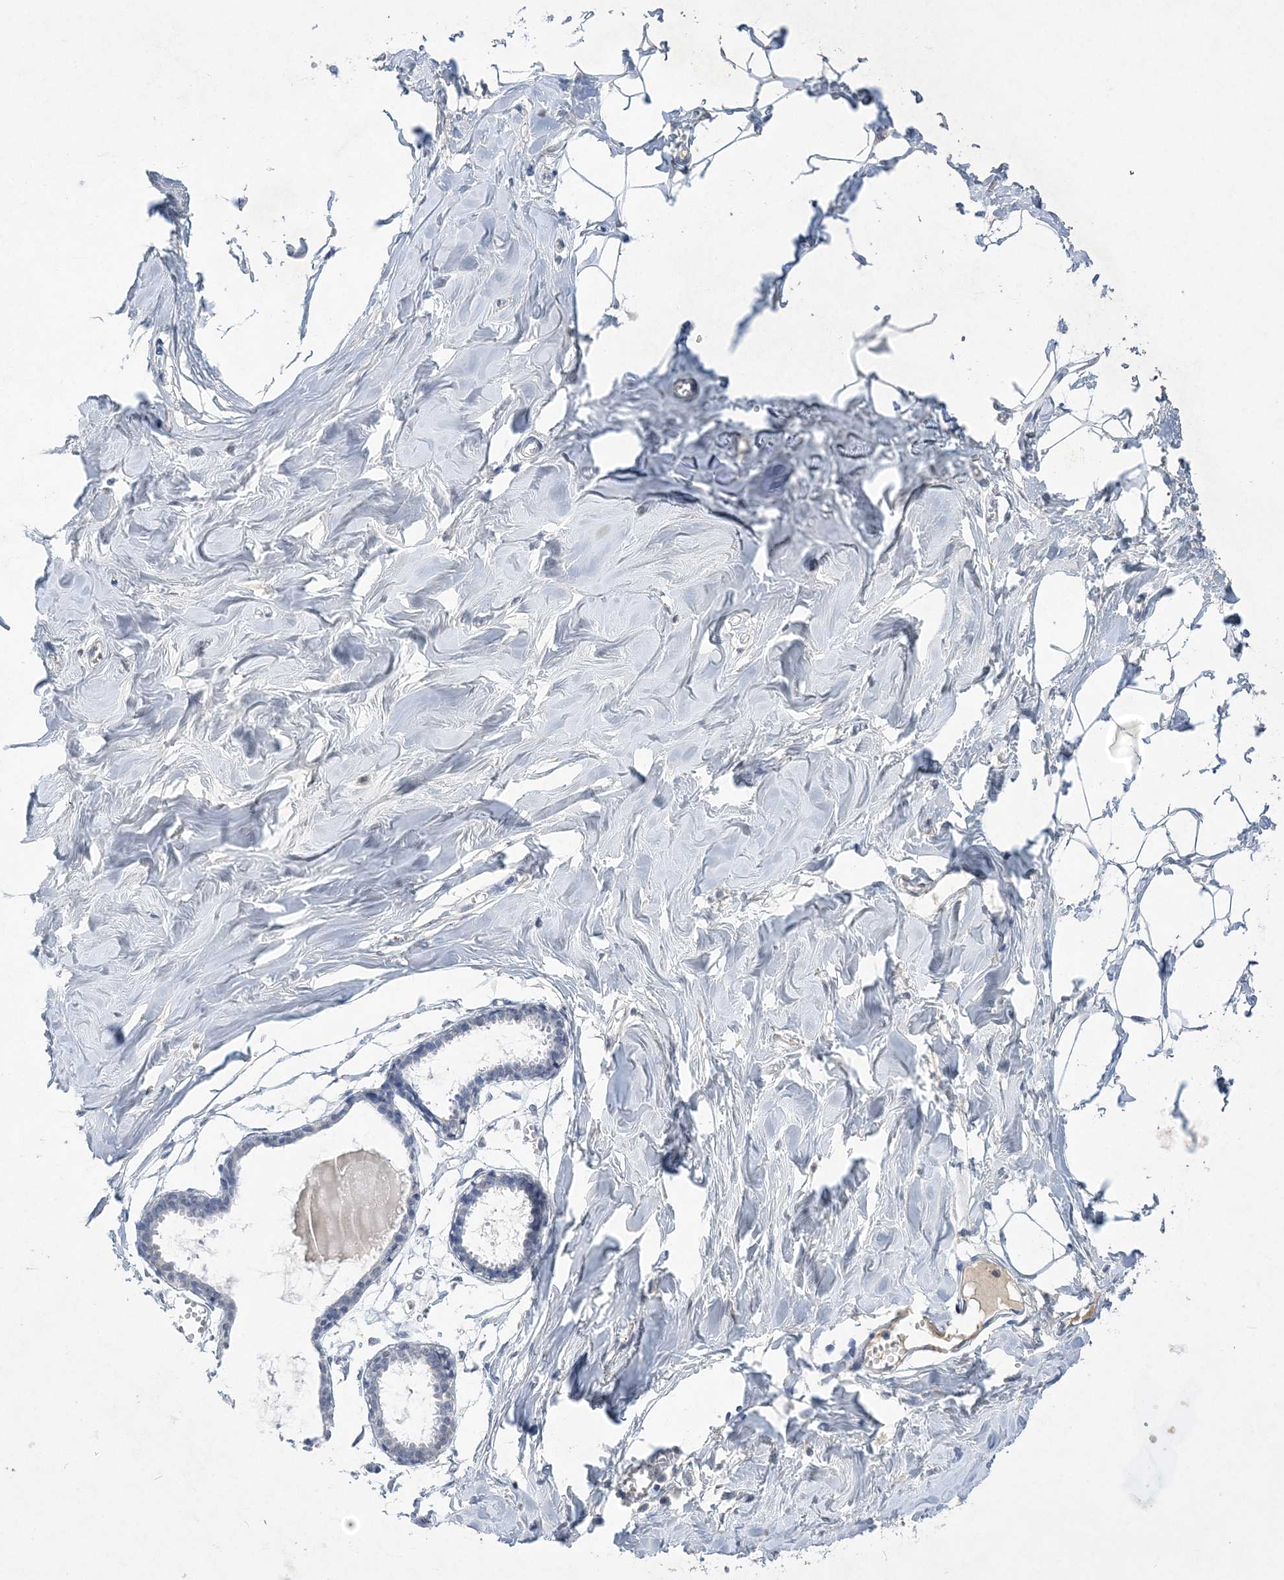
{"staining": {"intensity": "negative", "quantity": "none", "location": "none"}, "tissue": "breast", "cell_type": "Adipocytes", "image_type": "normal", "snomed": [{"axis": "morphology", "description": "Normal tissue, NOS"}, {"axis": "topography", "description": "Breast"}], "caption": "IHC histopathology image of benign human breast stained for a protein (brown), which reveals no expression in adipocytes.", "gene": "C11orf58", "patient": {"sex": "female", "age": 27}}